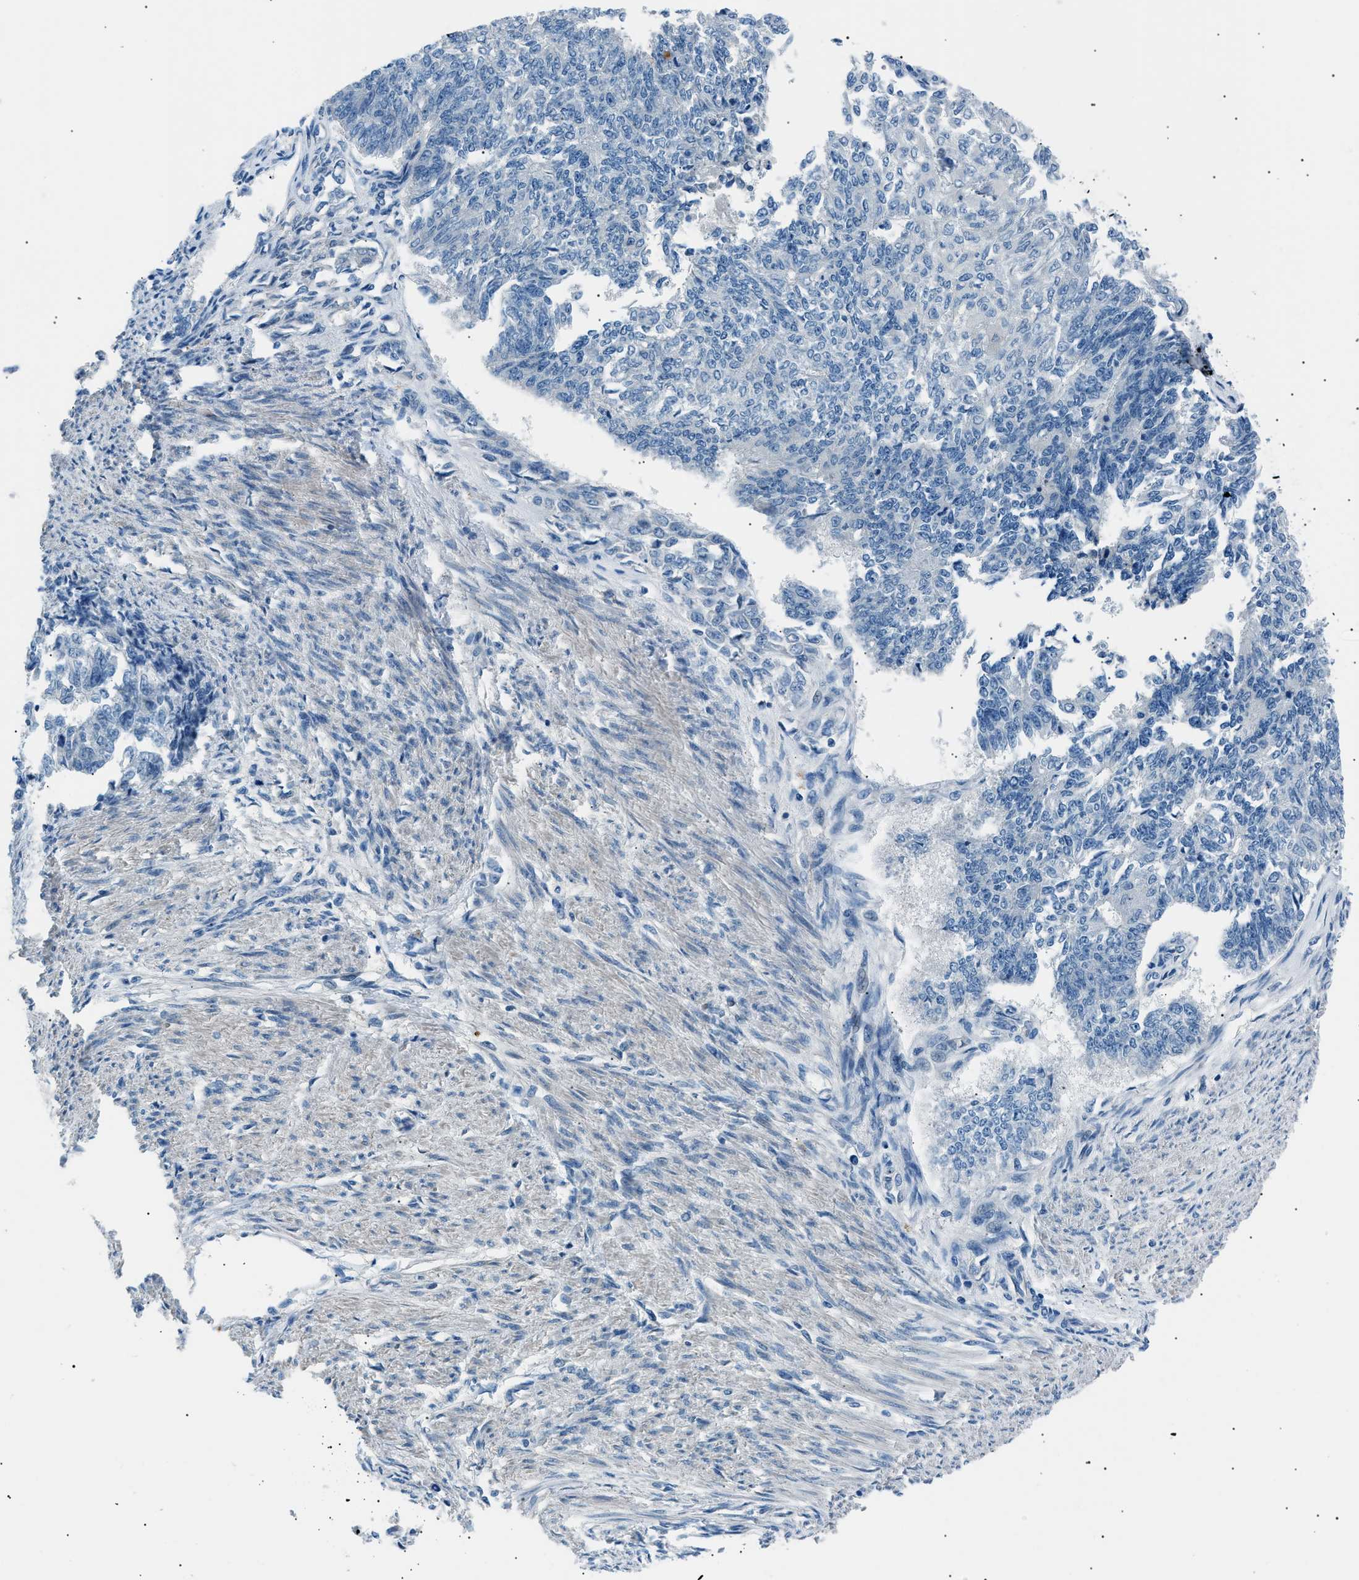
{"staining": {"intensity": "negative", "quantity": "none", "location": "none"}, "tissue": "endometrial cancer", "cell_type": "Tumor cells", "image_type": "cancer", "snomed": [{"axis": "morphology", "description": "Adenocarcinoma, NOS"}, {"axis": "topography", "description": "Endometrium"}], "caption": "Immunohistochemistry image of neoplastic tissue: human endometrial cancer (adenocarcinoma) stained with DAB displays no significant protein positivity in tumor cells.", "gene": "LRRC37B", "patient": {"sex": "female", "age": 32}}